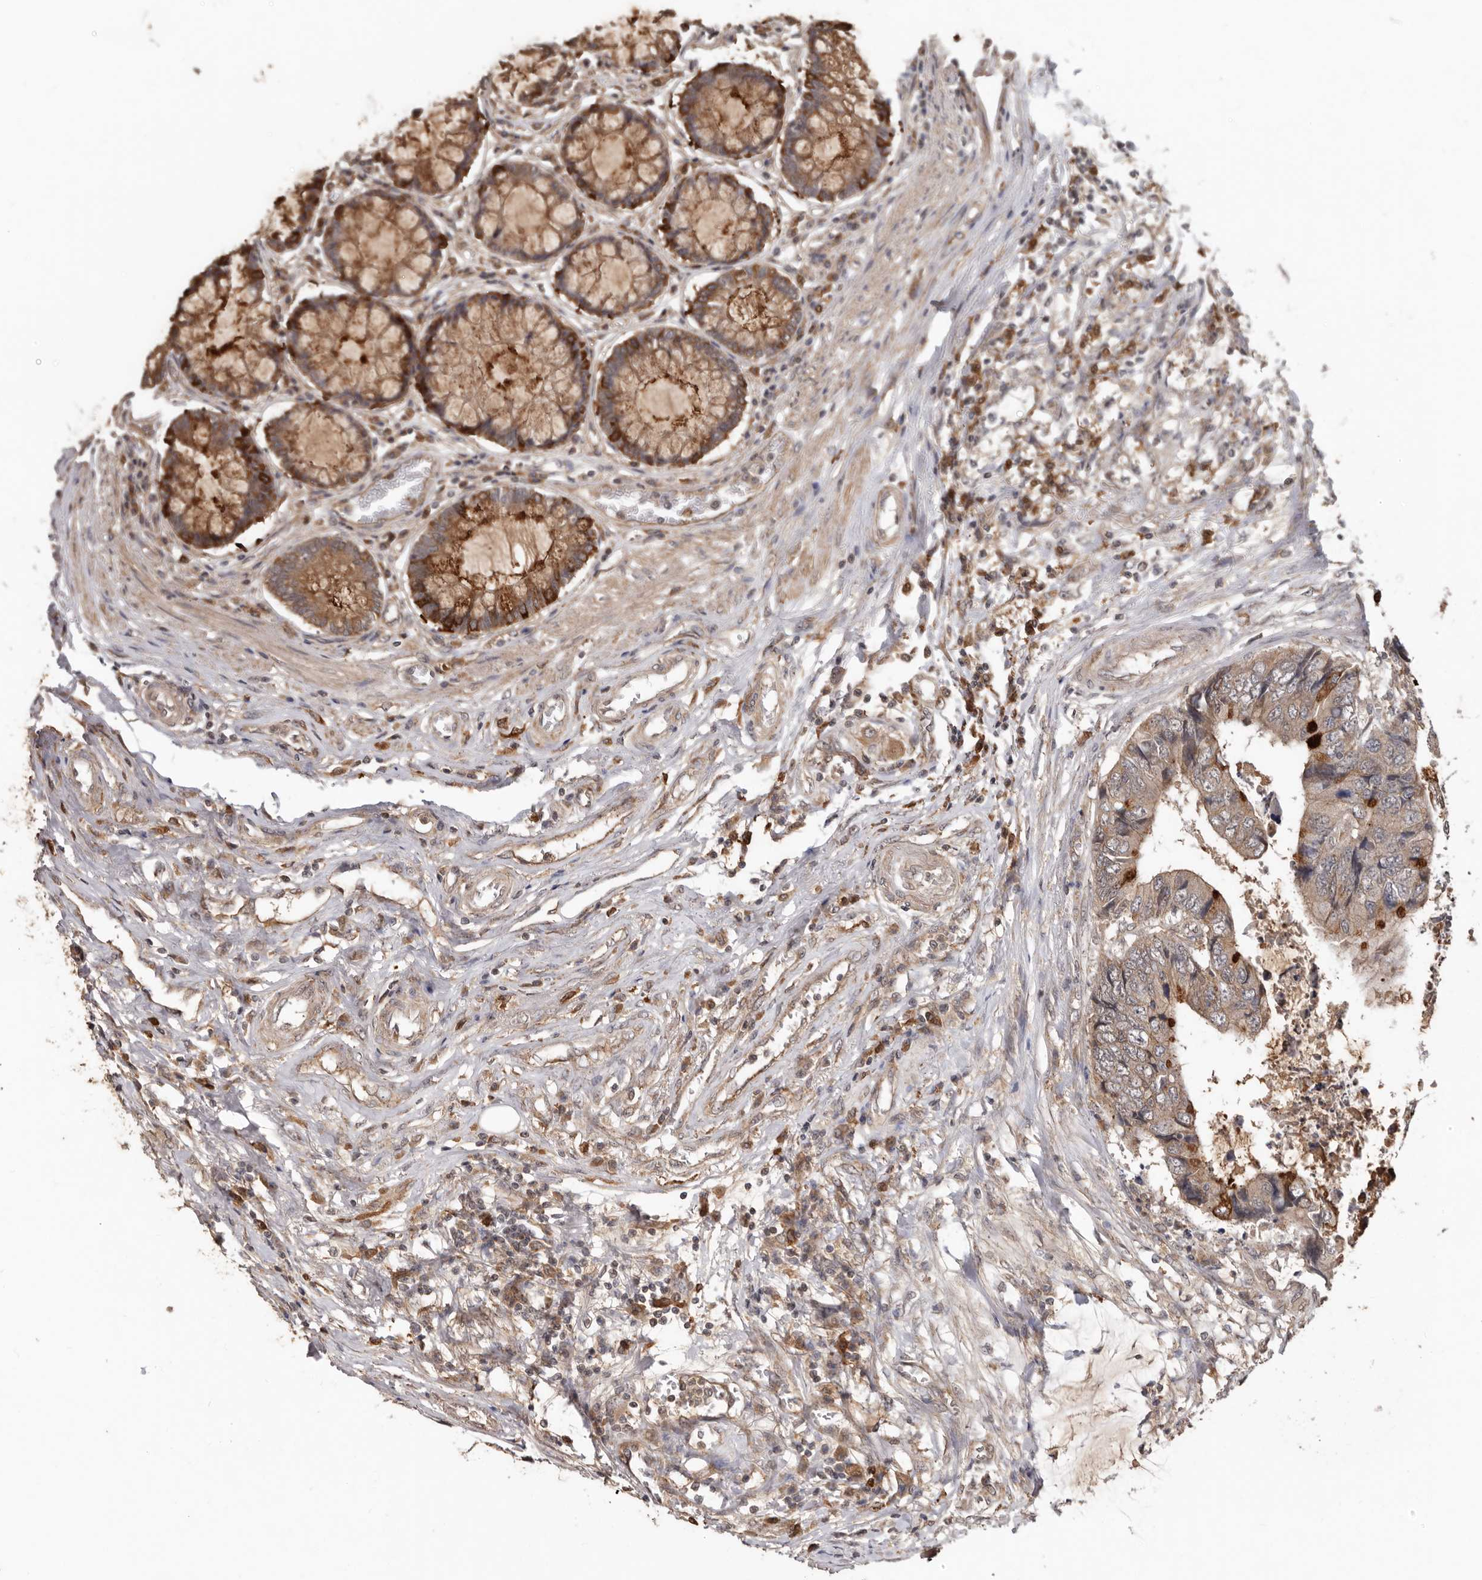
{"staining": {"intensity": "weak", "quantity": ">75%", "location": "cytoplasmic/membranous"}, "tissue": "colorectal cancer", "cell_type": "Tumor cells", "image_type": "cancer", "snomed": [{"axis": "morphology", "description": "Adenocarcinoma, NOS"}, {"axis": "topography", "description": "Rectum"}], "caption": "An image showing weak cytoplasmic/membranous positivity in about >75% of tumor cells in colorectal adenocarcinoma, as visualized by brown immunohistochemical staining.", "gene": "RSPO2", "patient": {"sex": "male", "age": 84}}